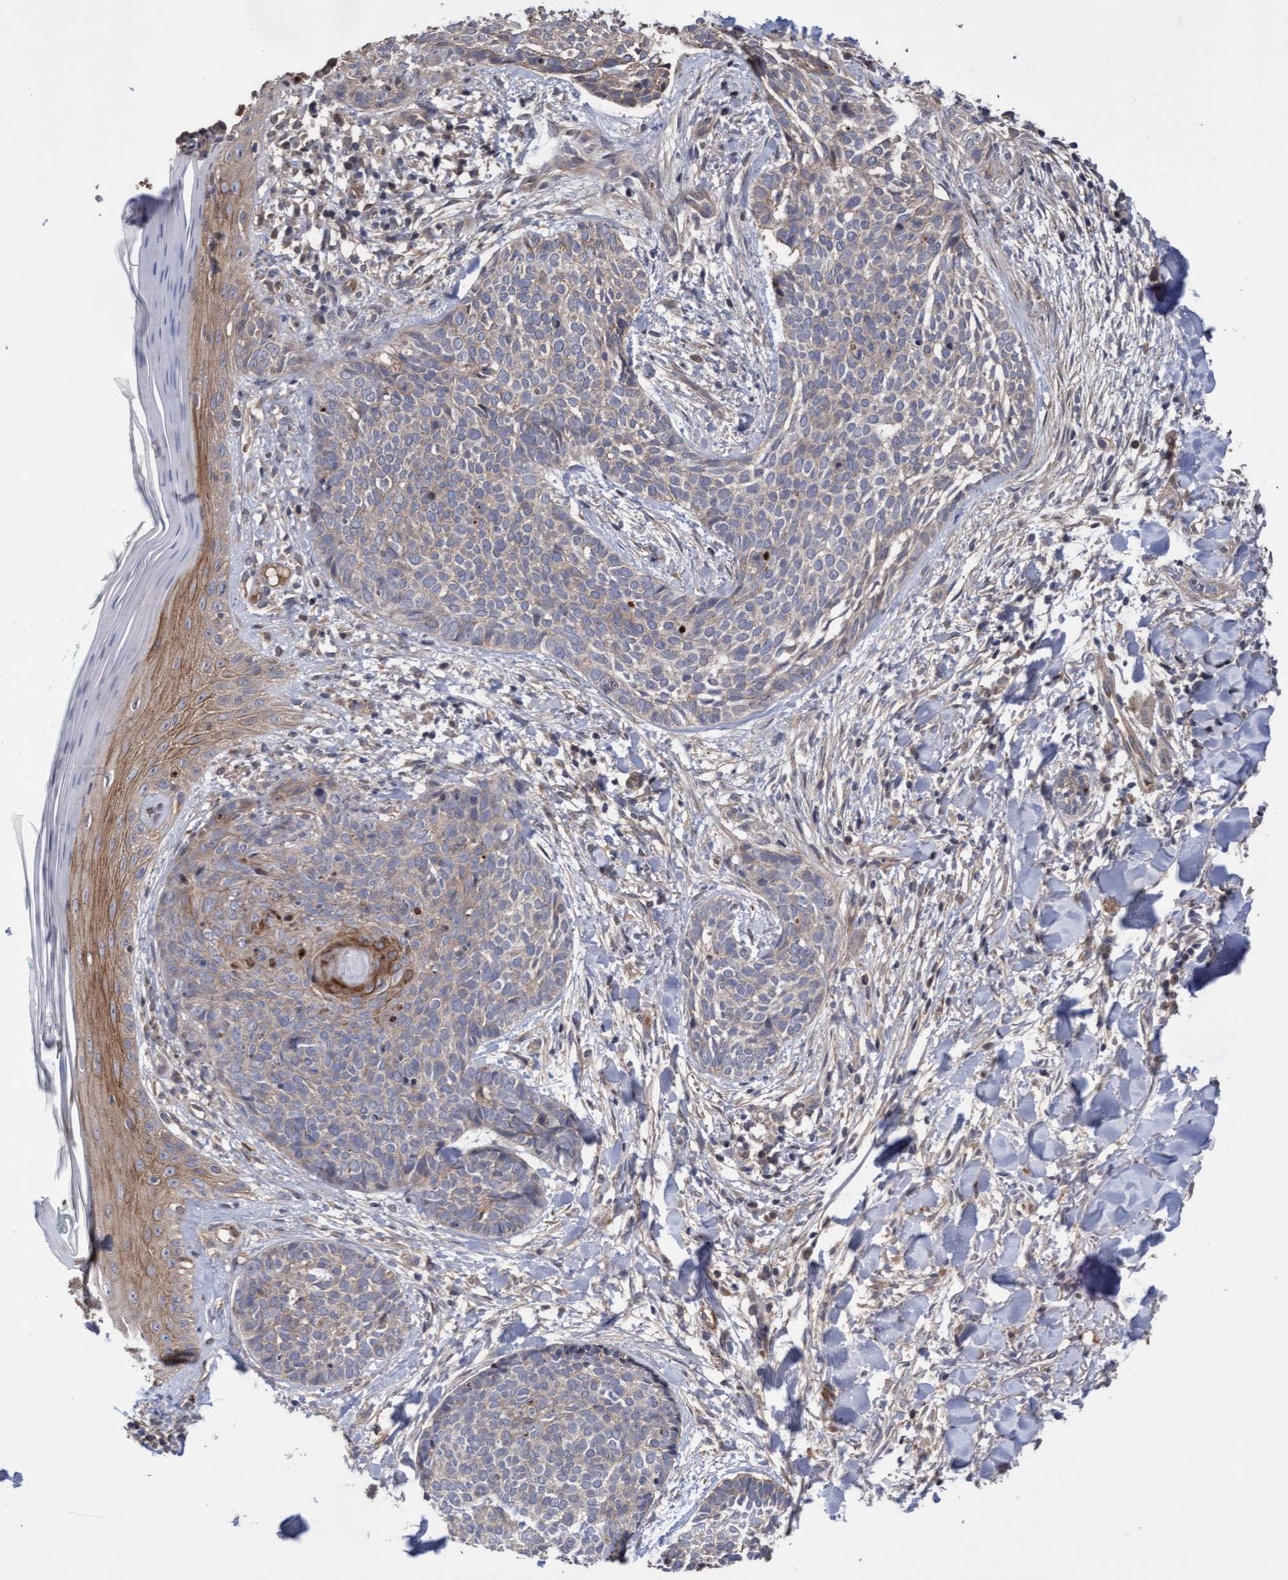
{"staining": {"intensity": "weak", "quantity": "<25%", "location": "cytoplasmic/membranous"}, "tissue": "skin cancer", "cell_type": "Tumor cells", "image_type": "cancer", "snomed": [{"axis": "morphology", "description": "Normal tissue, NOS"}, {"axis": "morphology", "description": "Basal cell carcinoma"}, {"axis": "topography", "description": "Skin"}], "caption": "Immunohistochemistry micrograph of human skin cancer (basal cell carcinoma) stained for a protein (brown), which demonstrates no staining in tumor cells.", "gene": "COBL", "patient": {"sex": "male", "age": 67}}